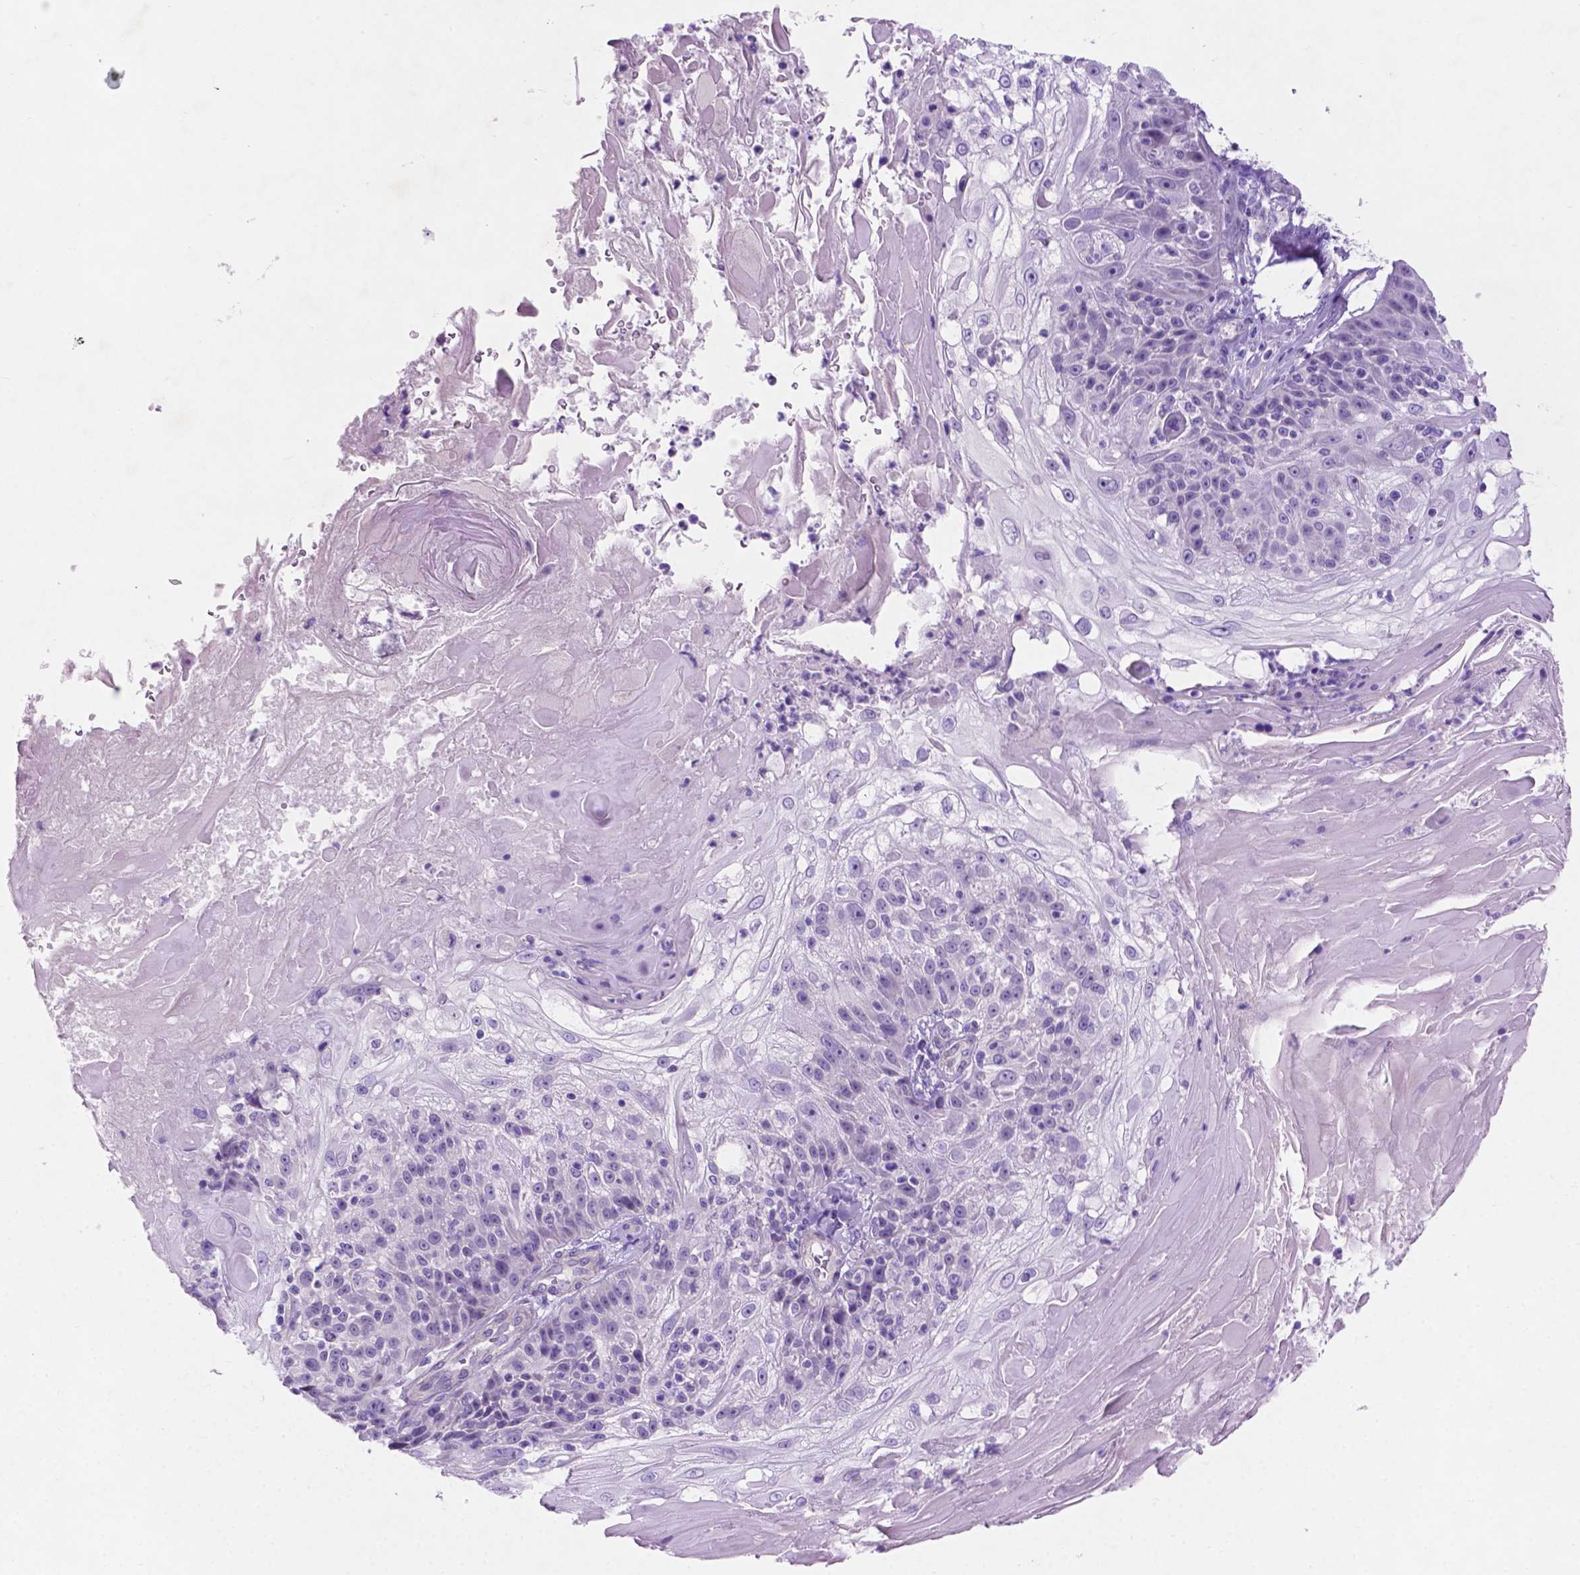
{"staining": {"intensity": "negative", "quantity": "none", "location": "none"}, "tissue": "skin cancer", "cell_type": "Tumor cells", "image_type": "cancer", "snomed": [{"axis": "morphology", "description": "Normal tissue, NOS"}, {"axis": "morphology", "description": "Squamous cell carcinoma, NOS"}, {"axis": "topography", "description": "Skin"}], "caption": "Immunohistochemical staining of human skin cancer displays no significant positivity in tumor cells.", "gene": "ASPG", "patient": {"sex": "female", "age": 83}}